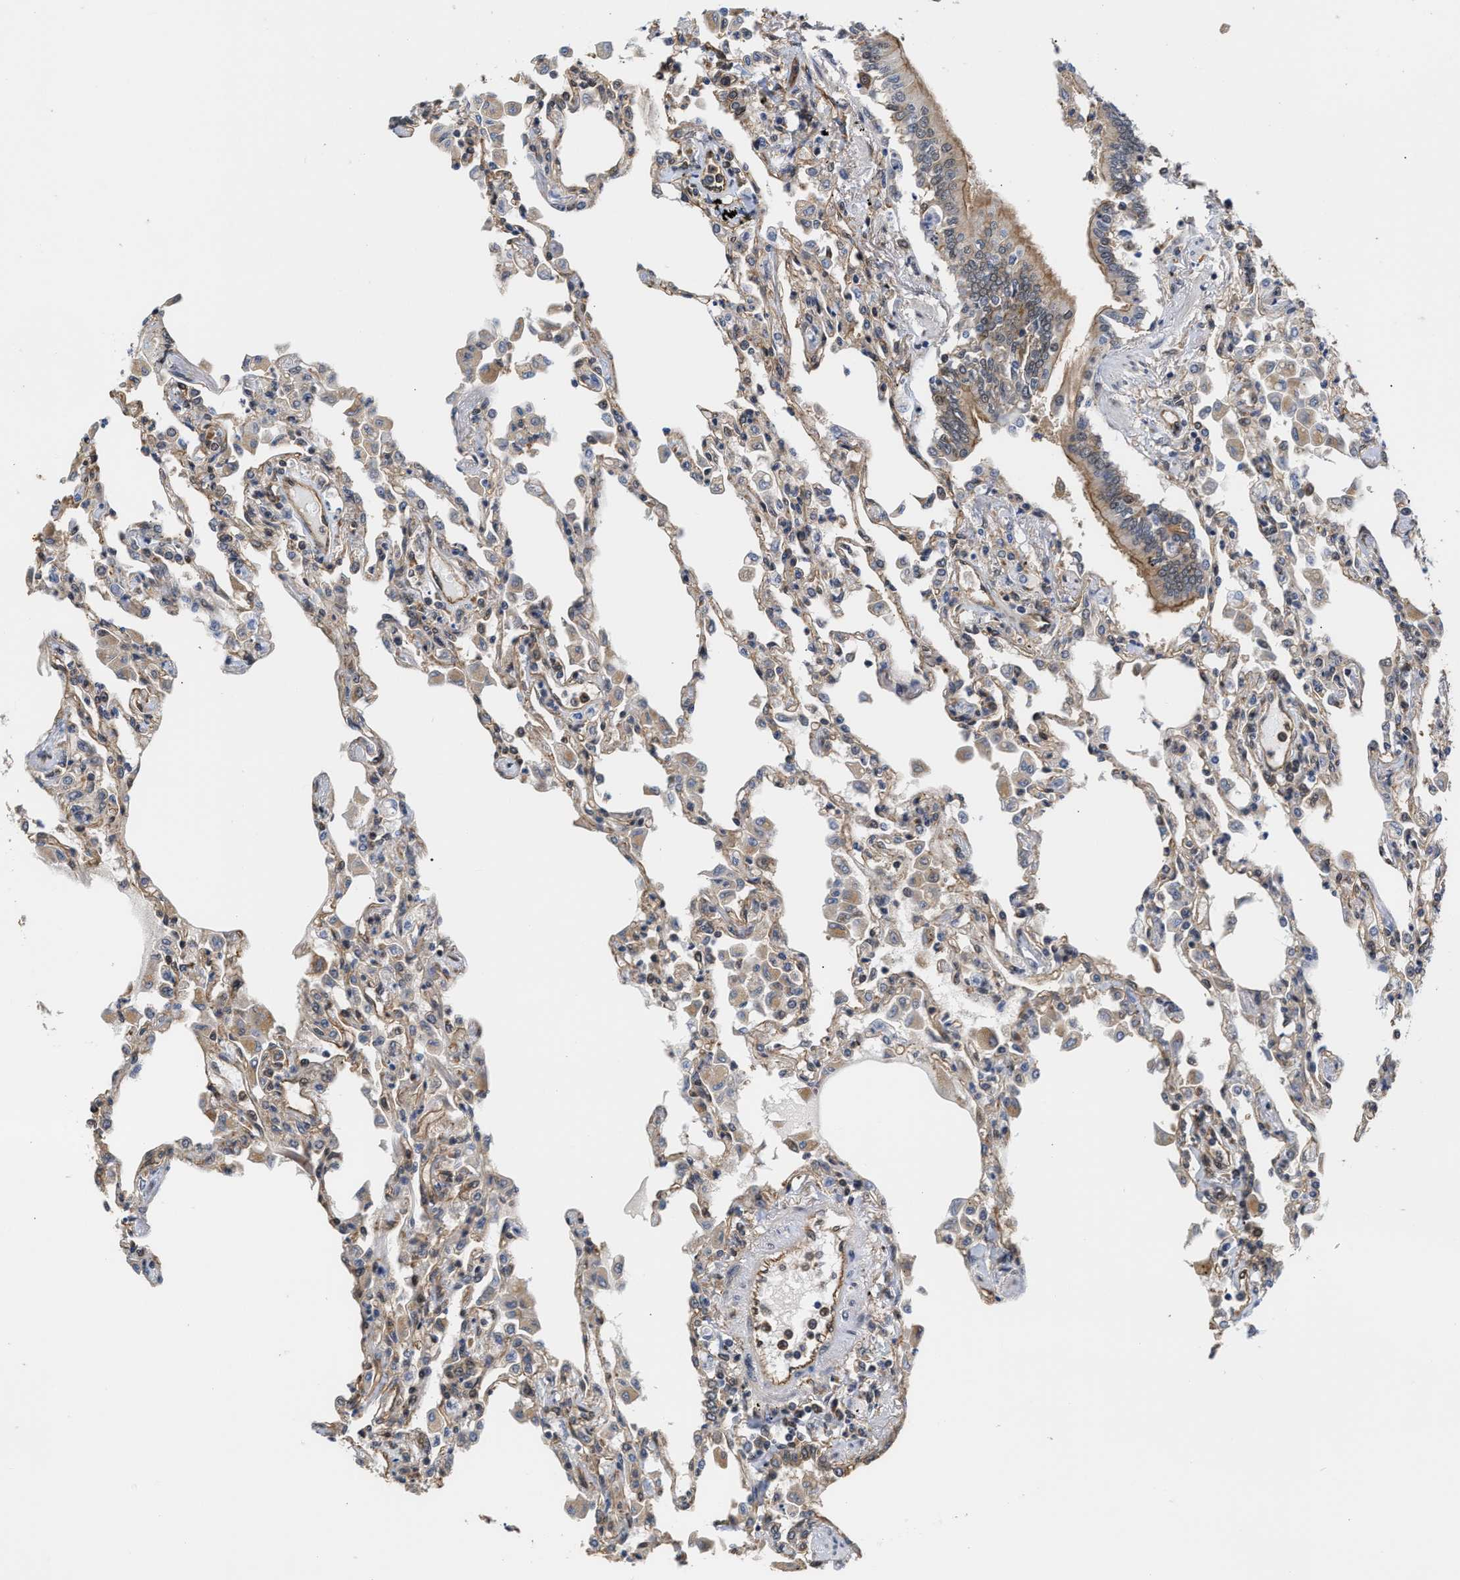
{"staining": {"intensity": "weak", "quantity": "25%-75%", "location": "cytoplasmic/membranous,nuclear"}, "tissue": "lung", "cell_type": "Alveolar cells", "image_type": "normal", "snomed": [{"axis": "morphology", "description": "Normal tissue, NOS"}, {"axis": "topography", "description": "Bronchus"}, {"axis": "topography", "description": "Lung"}], "caption": "Weak cytoplasmic/membranous,nuclear protein staining is appreciated in approximately 25%-75% of alveolar cells in lung.", "gene": "SCAI", "patient": {"sex": "female", "age": 49}}